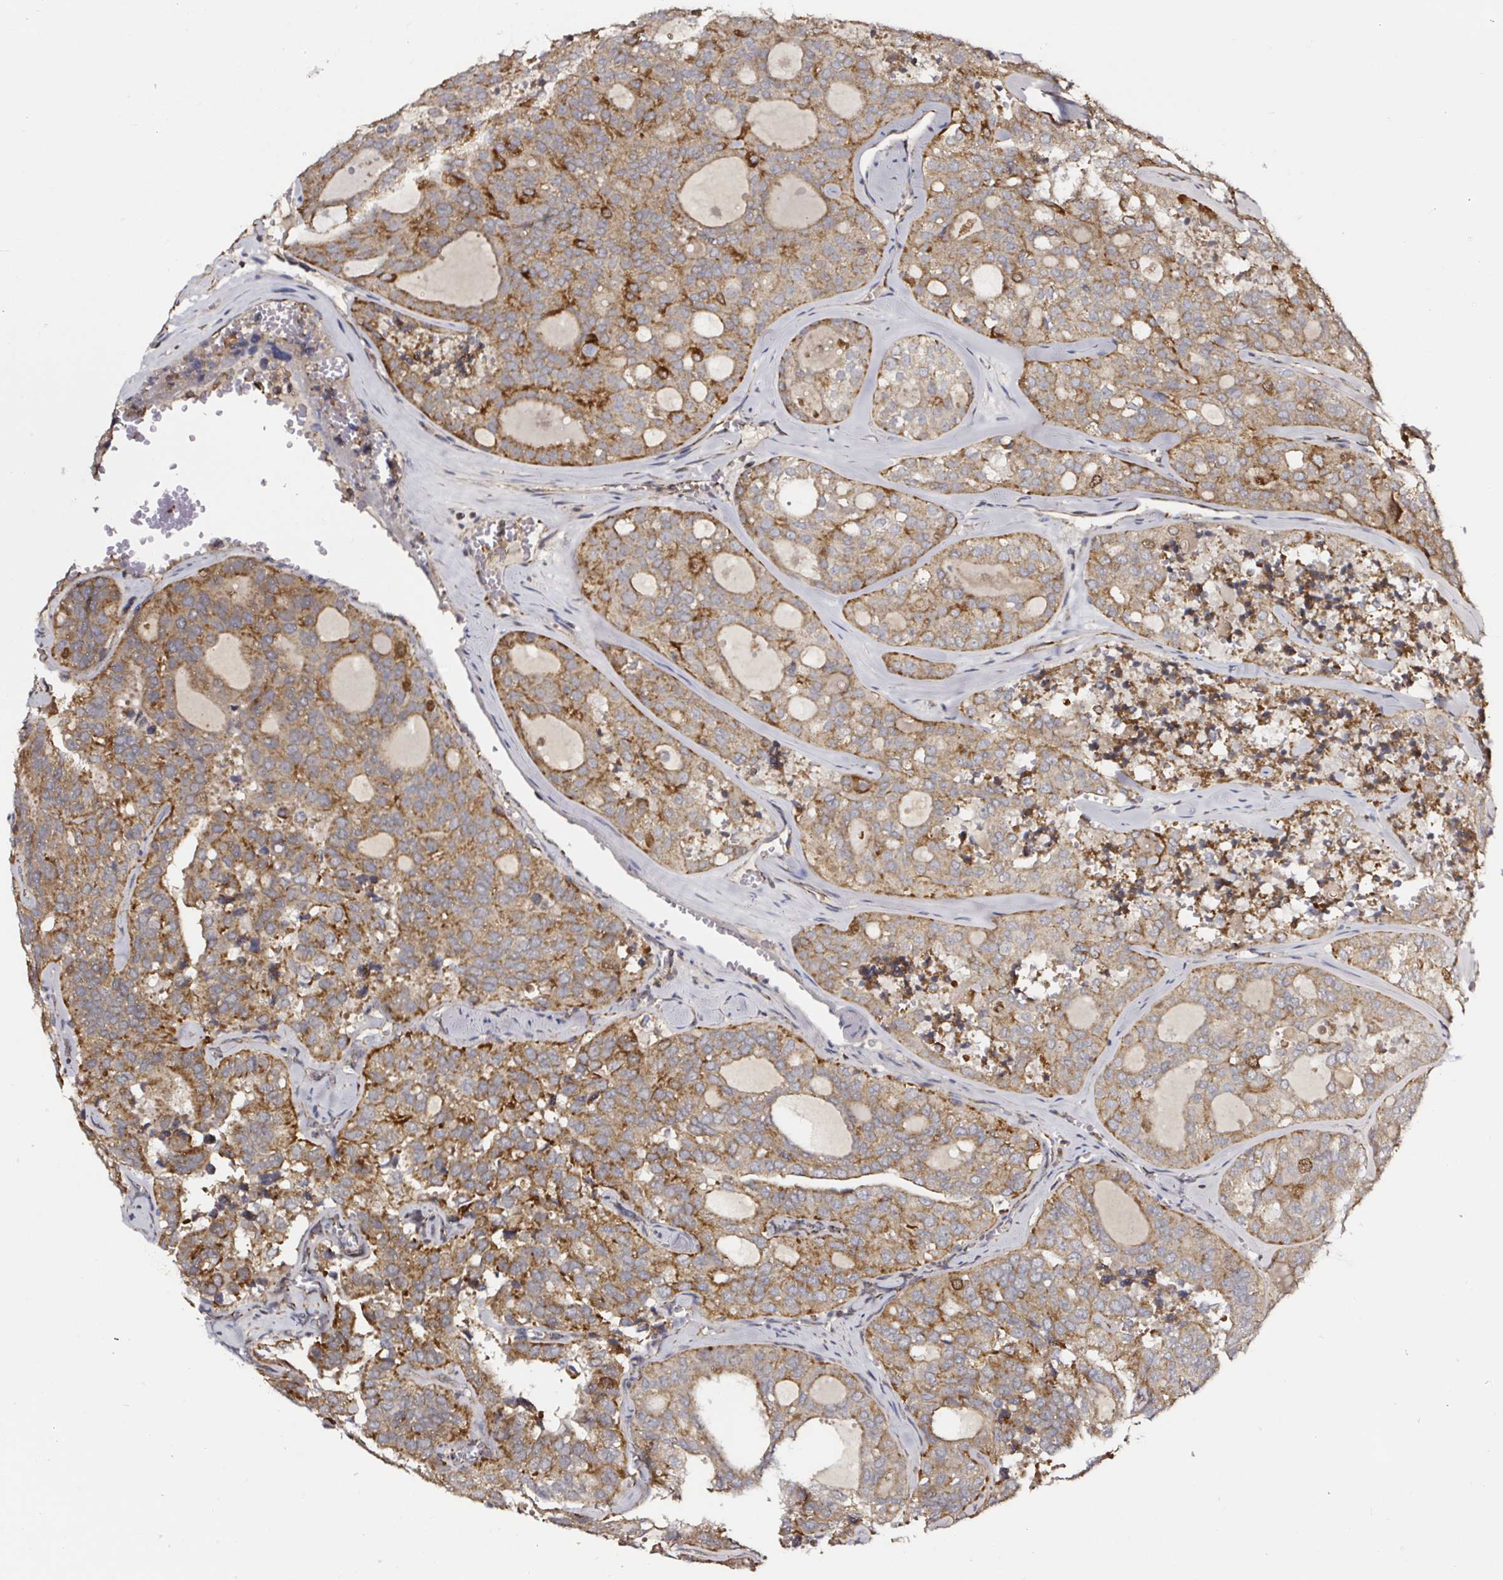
{"staining": {"intensity": "moderate", "quantity": ">75%", "location": "cytoplasmic/membranous"}, "tissue": "thyroid cancer", "cell_type": "Tumor cells", "image_type": "cancer", "snomed": [{"axis": "morphology", "description": "Follicular adenoma carcinoma, NOS"}, {"axis": "topography", "description": "Thyroid gland"}], "caption": "IHC of human thyroid cancer (follicular adenoma carcinoma) reveals medium levels of moderate cytoplasmic/membranous staining in about >75% of tumor cells.", "gene": "ATAD3B", "patient": {"sex": "male", "age": 75}}